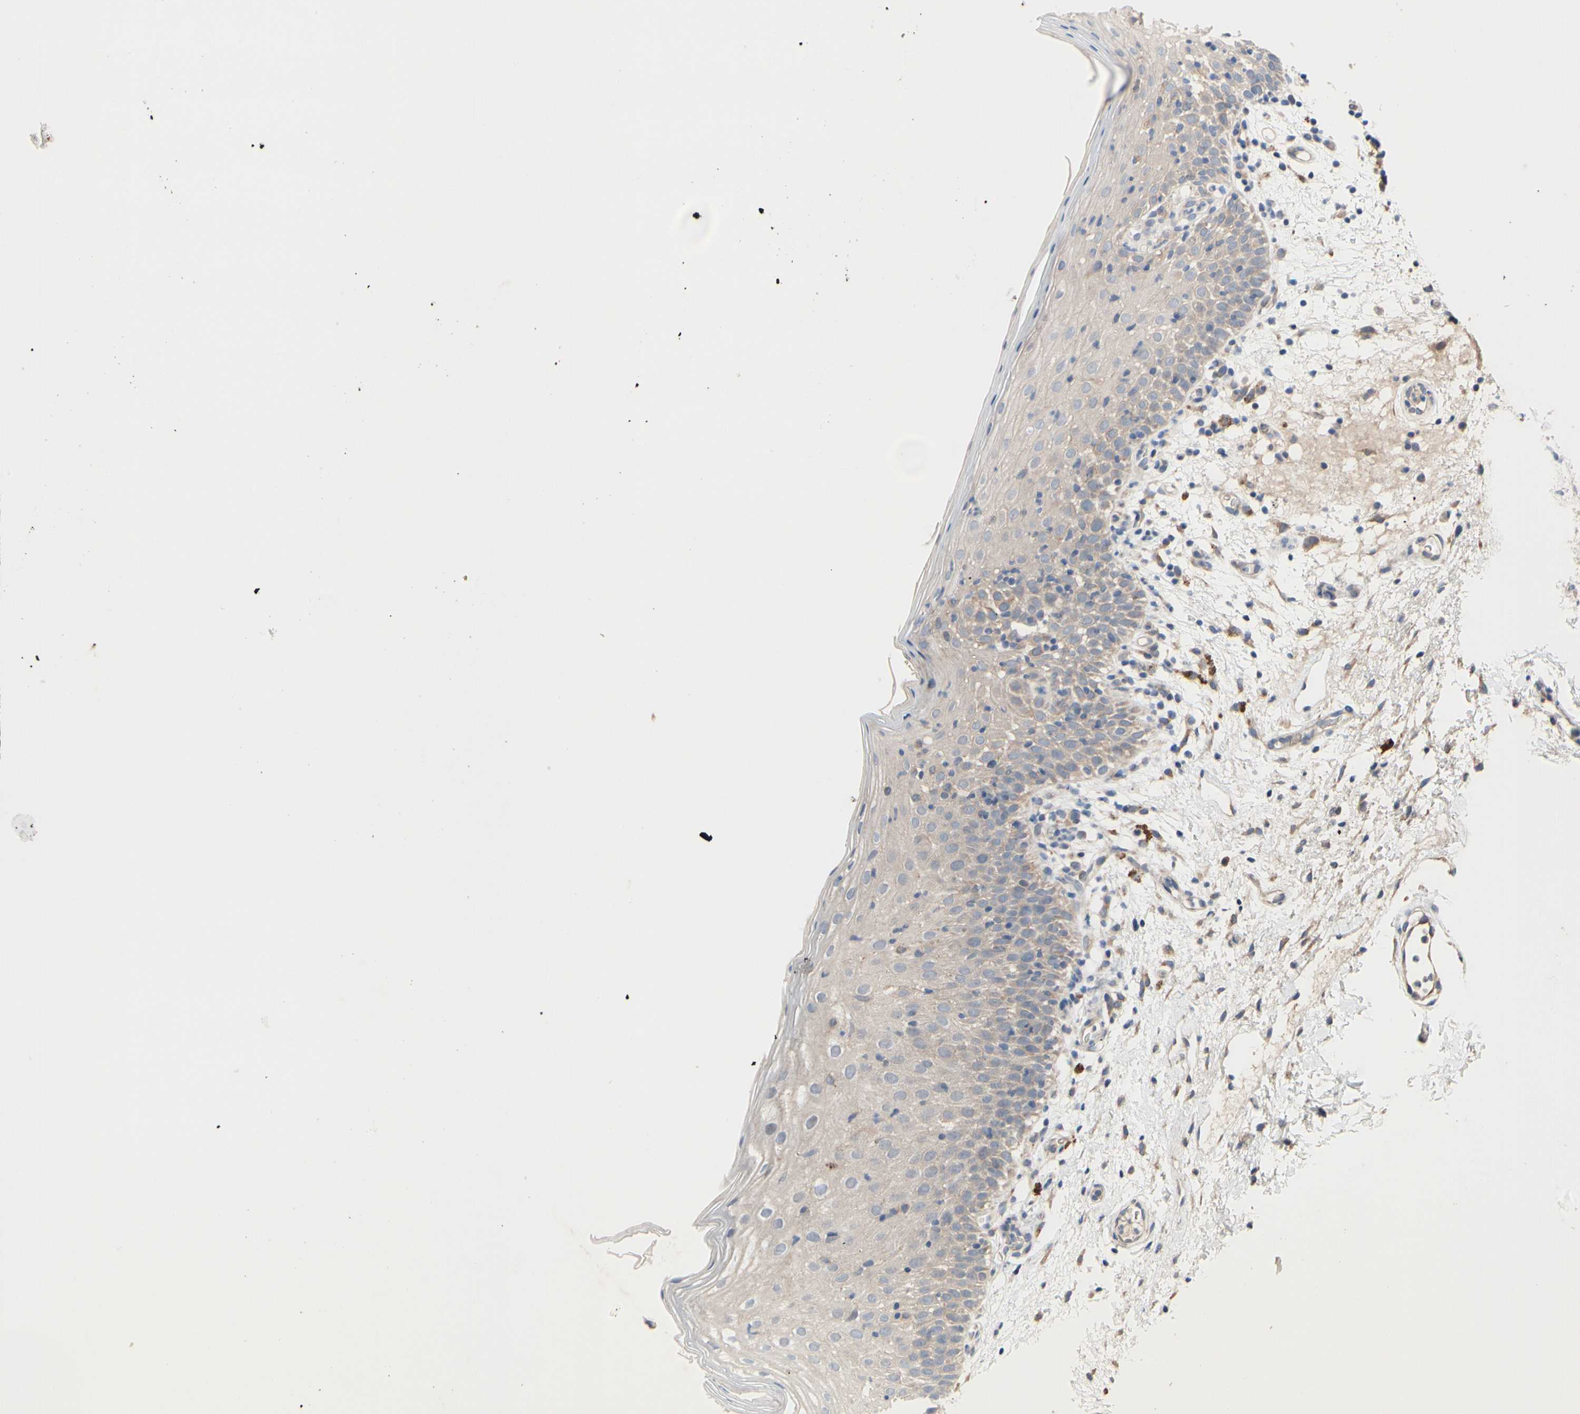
{"staining": {"intensity": "weak", "quantity": "<25%", "location": "cytoplasmic/membranous"}, "tissue": "oral mucosa", "cell_type": "Squamous epithelial cells", "image_type": "normal", "snomed": [{"axis": "morphology", "description": "Normal tissue, NOS"}, {"axis": "morphology", "description": "Squamous cell carcinoma, NOS"}, {"axis": "topography", "description": "Skeletal muscle"}, {"axis": "topography", "description": "Oral tissue"}], "caption": "IHC of normal human oral mucosa demonstrates no staining in squamous epithelial cells.", "gene": "TTC14", "patient": {"sex": "male", "age": 71}}